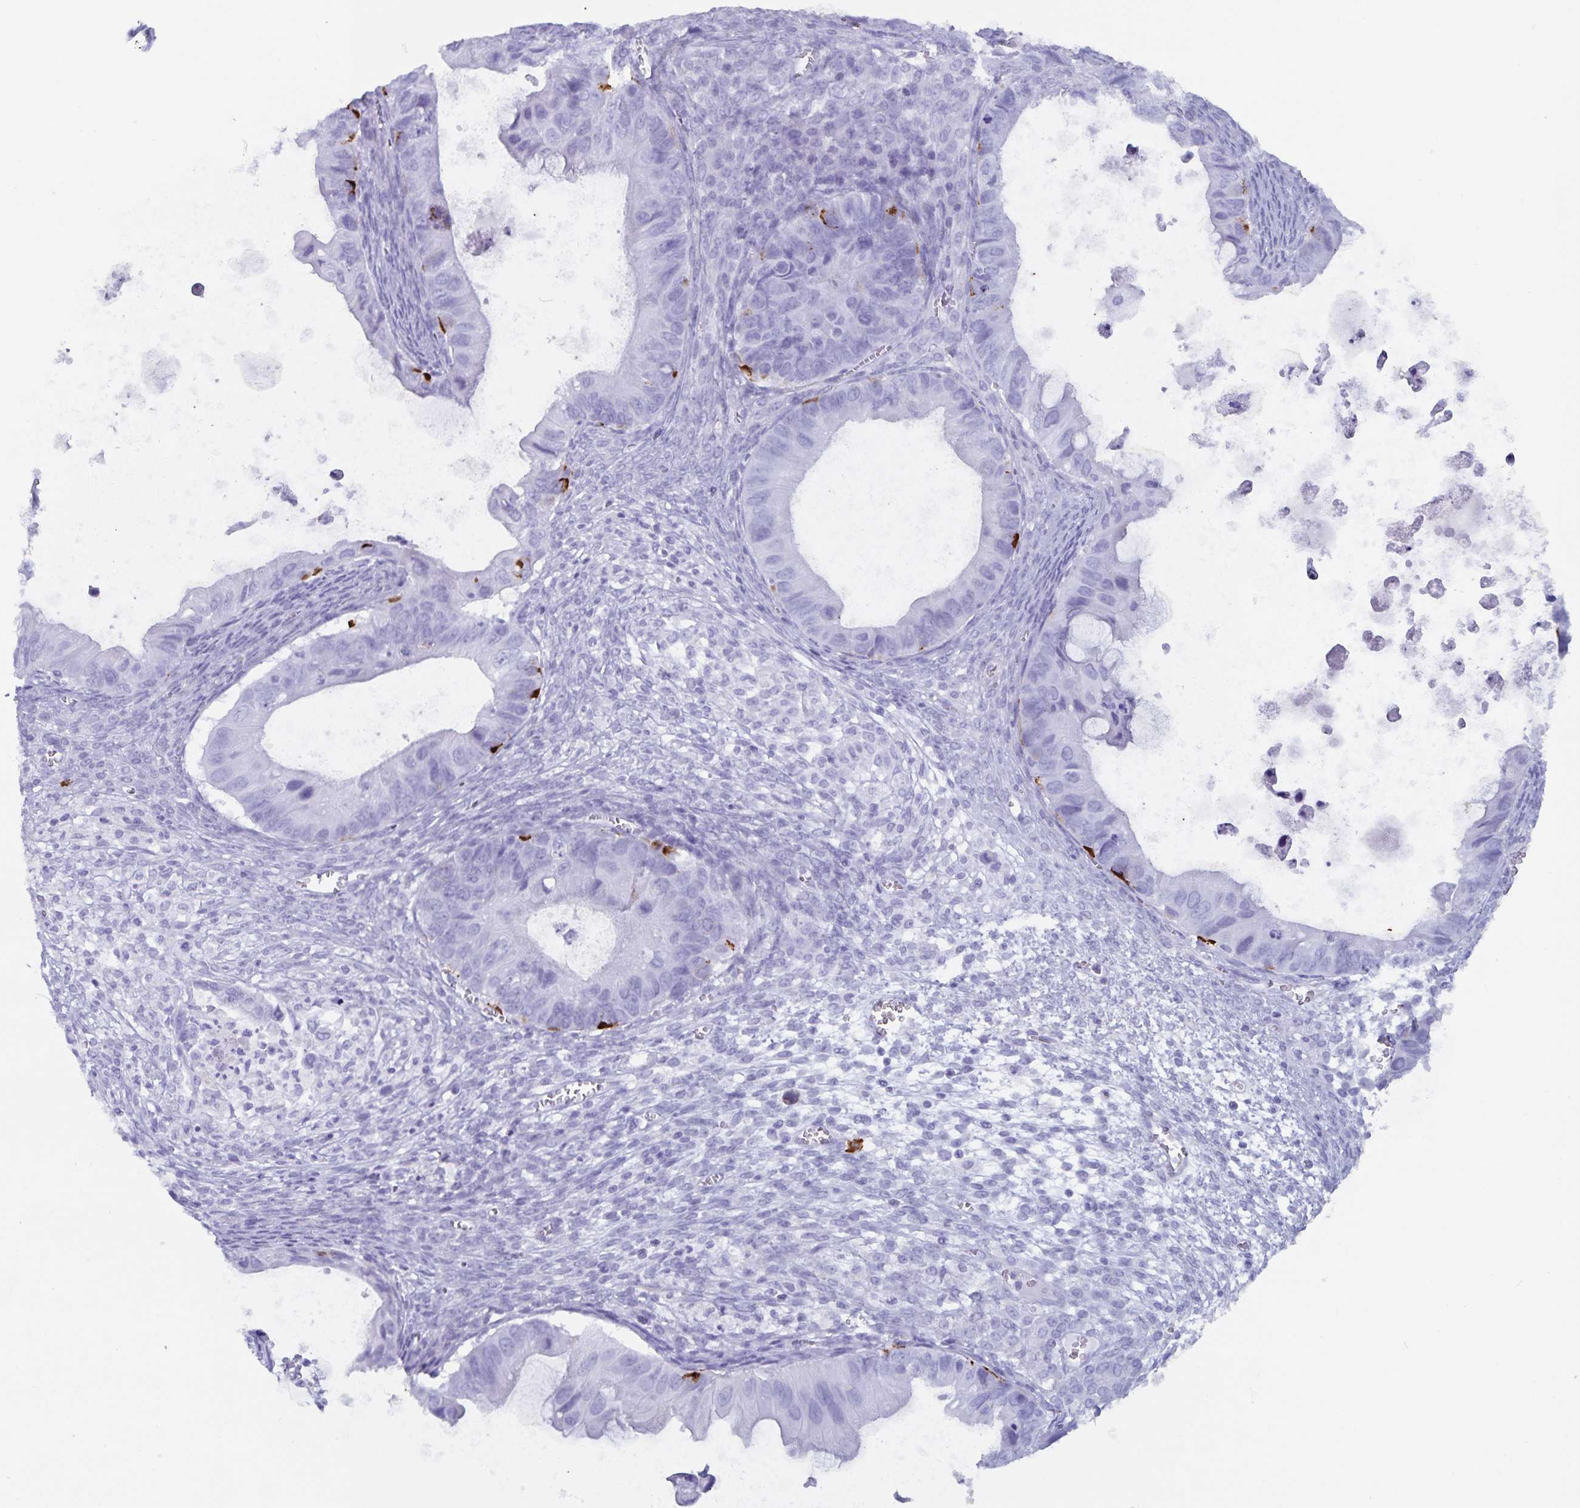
{"staining": {"intensity": "strong", "quantity": "<25%", "location": "cytoplasmic/membranous"}, "tissue": "ovarian cancer", "cell_type": "Tumor cells", "image_type": "cancer", "snomed": [{"axis": "morphology", "description": "Cystadenocarcinoma, mucinous, NOS"}, {"axis": "topography", "description": "Ovary"}], "caption": "Human ovarian cancer stained with a brown dye displays strong cytoplasmic/membranous positive positivity in about <25% of tumor cells.", "gene": "GPR137", "patient": {"sex": "female", "age": 64}}